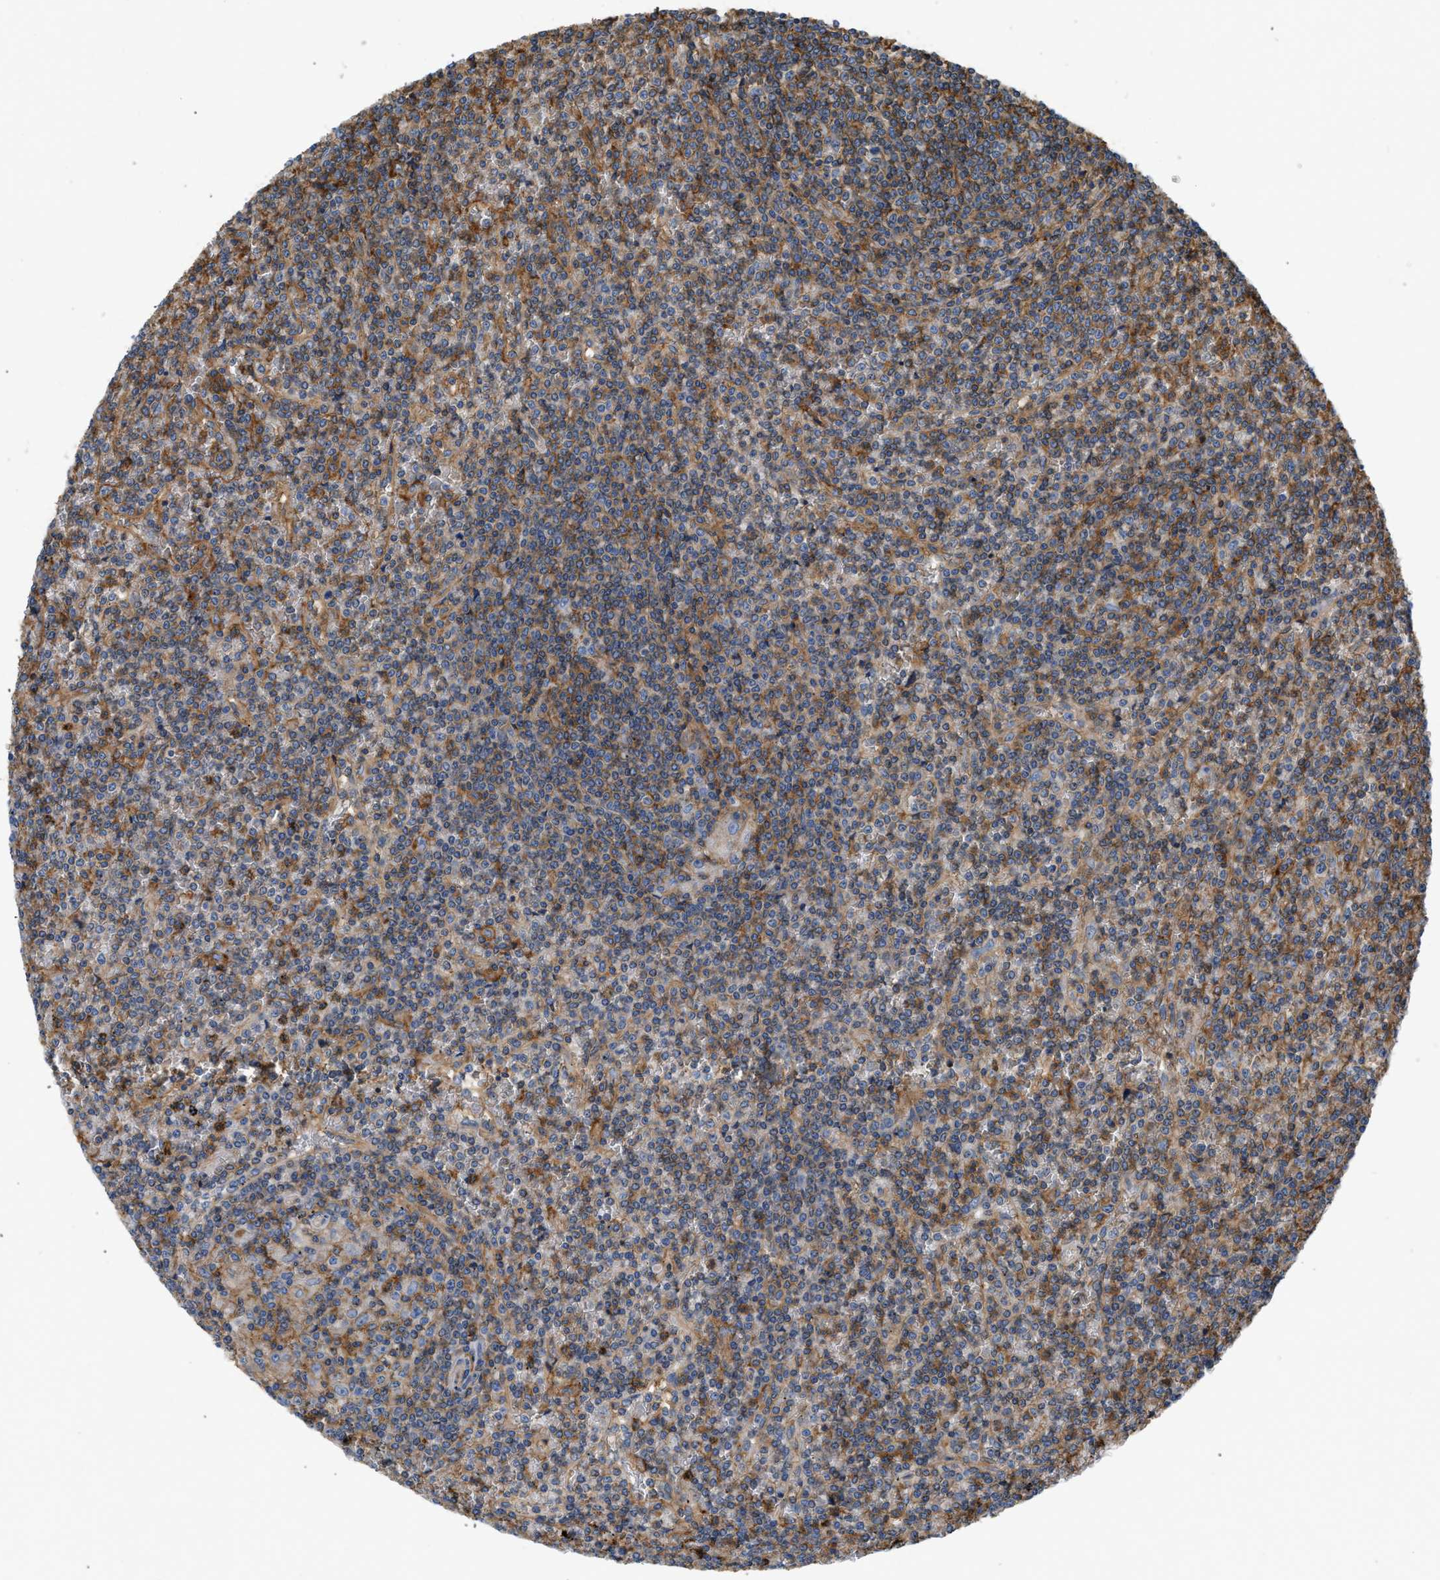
{"staining": {"intensity": "moderate", "quantity": "25%-75%", "location": "cytoplasmic/membranous"}, "tissue": "lymphoma", "cell_type": "Tumor cells", "image_type": "cancer", "snomed": [{"axis": "morphology", "description": "Malignant lymphoma, non-Hodgkin's type, Low grade"}, {"axis": "topography", "description": "Spleen"}], "caption": "About 25%-75% of tumor cells in lymphoma display moderate cytoplasmic/membranous protein expression as visualized by brown immunohistochemical staining.", "gene": "GNB4", "patient": {"sex": "female", "age": 19}}